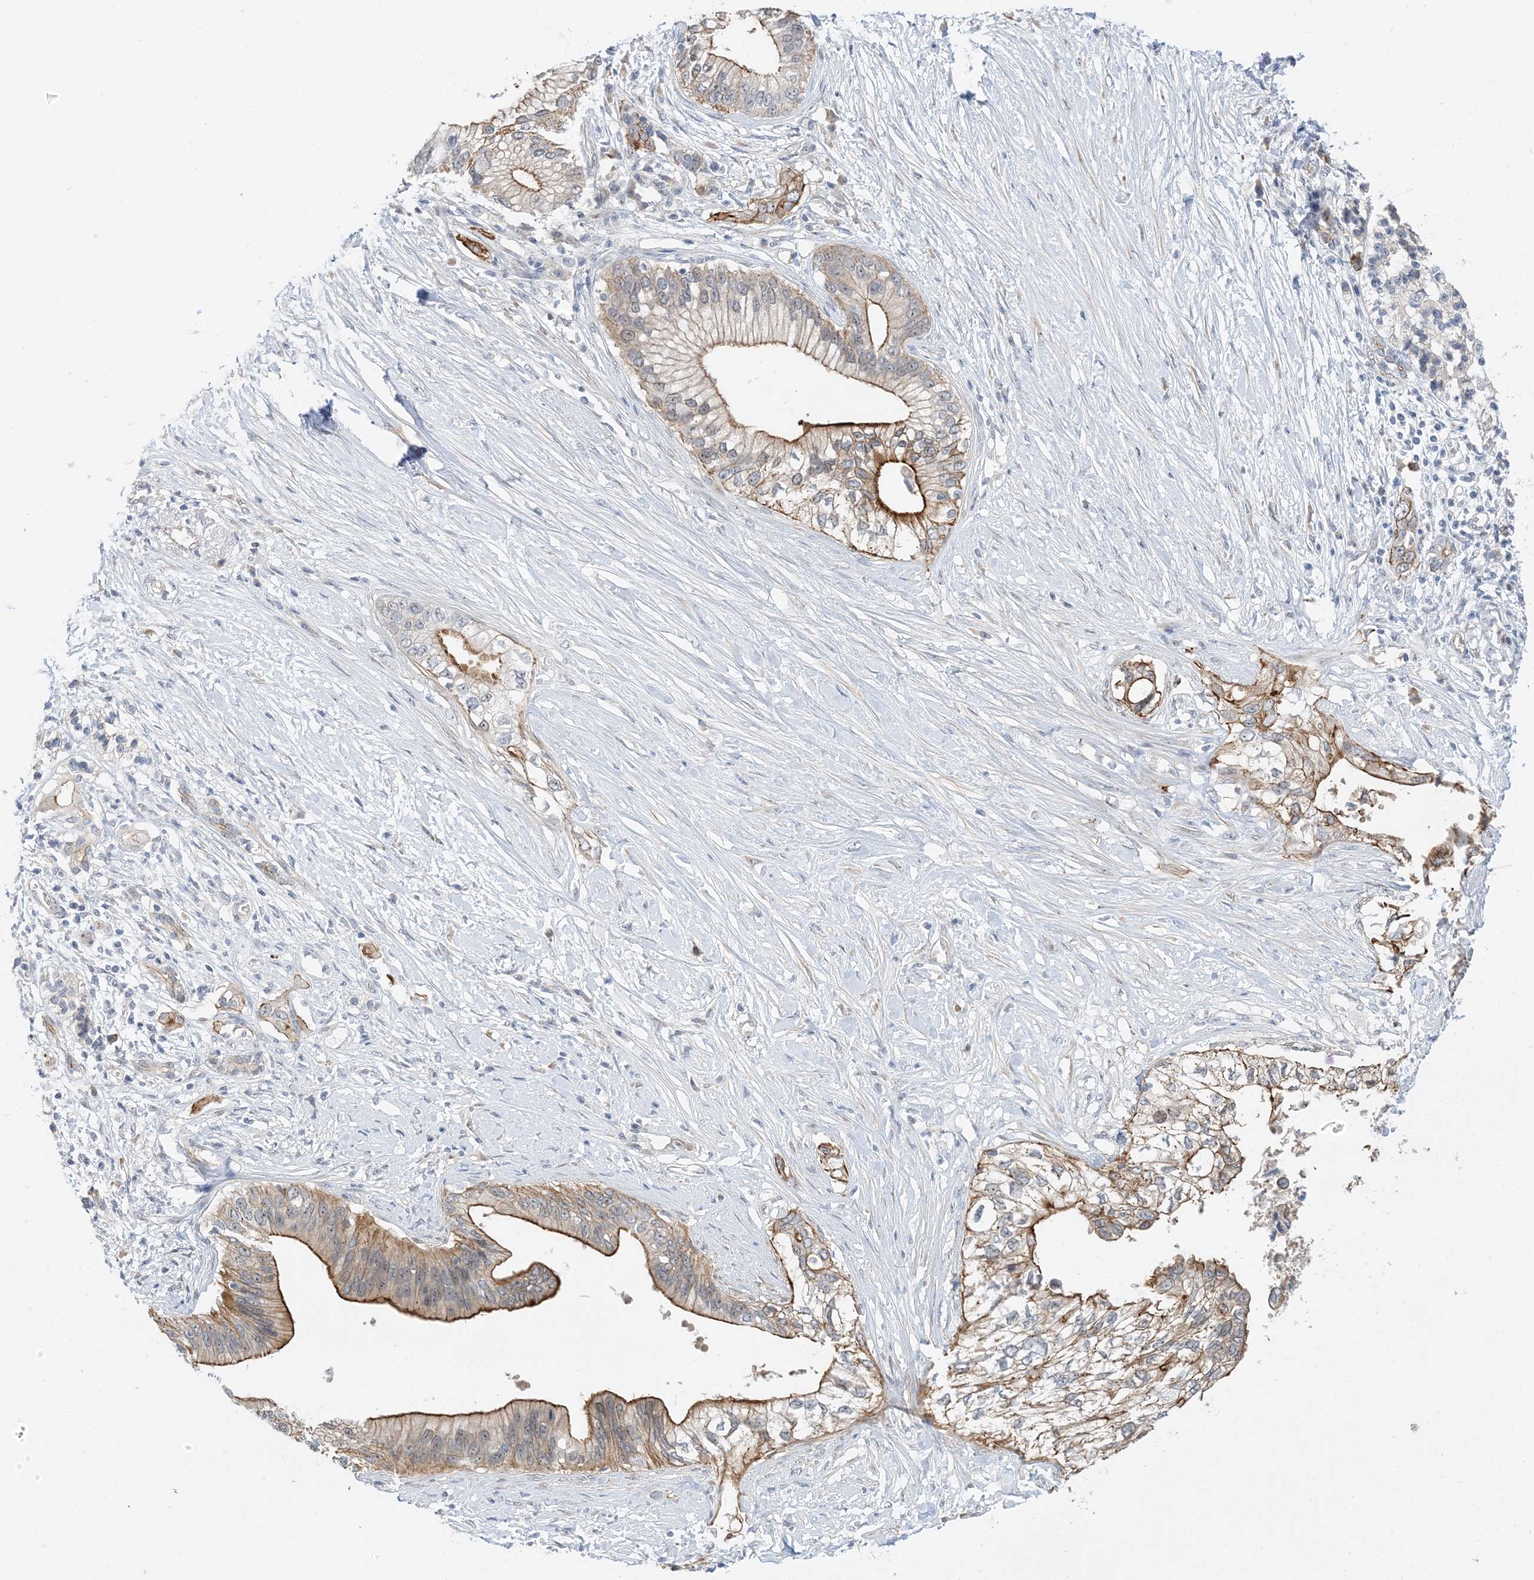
{"staining": {"intensity": "strong", "quantity": "25%-75%", "location": "cytoplasmic/membranous"}, "tissue": "pancreatic cancer", "cell_type": "Tumor cells", "image_type": "cancer", "snomed": [{"axis": "morphology", "description": "Normal tissue, NOS"}, {"axis": "morphology", "description": "Adenocarcinoma, NOS"}, {"axis": "topography", "description": "Pancreas"}, {"axis": "topography", "description": "Peripheral nerve tissue"}], "caption": "Immunohistochemistry staining of pancreatic cancer (adenocarcinoma), which demonstrates high levels of strong cytoplasmic/membranous positivity in about 25%-75% of tumor cells indicating strong cytoplasmic/membranous protein staining. The staining was performed using DAB (3,3'-diaminobenzidine) (brown) for protein detection and nuclei were counterstained in hematoxylin (blue).", "gene": "IL36B", "patient": {"sex": "male", "age": 59}}